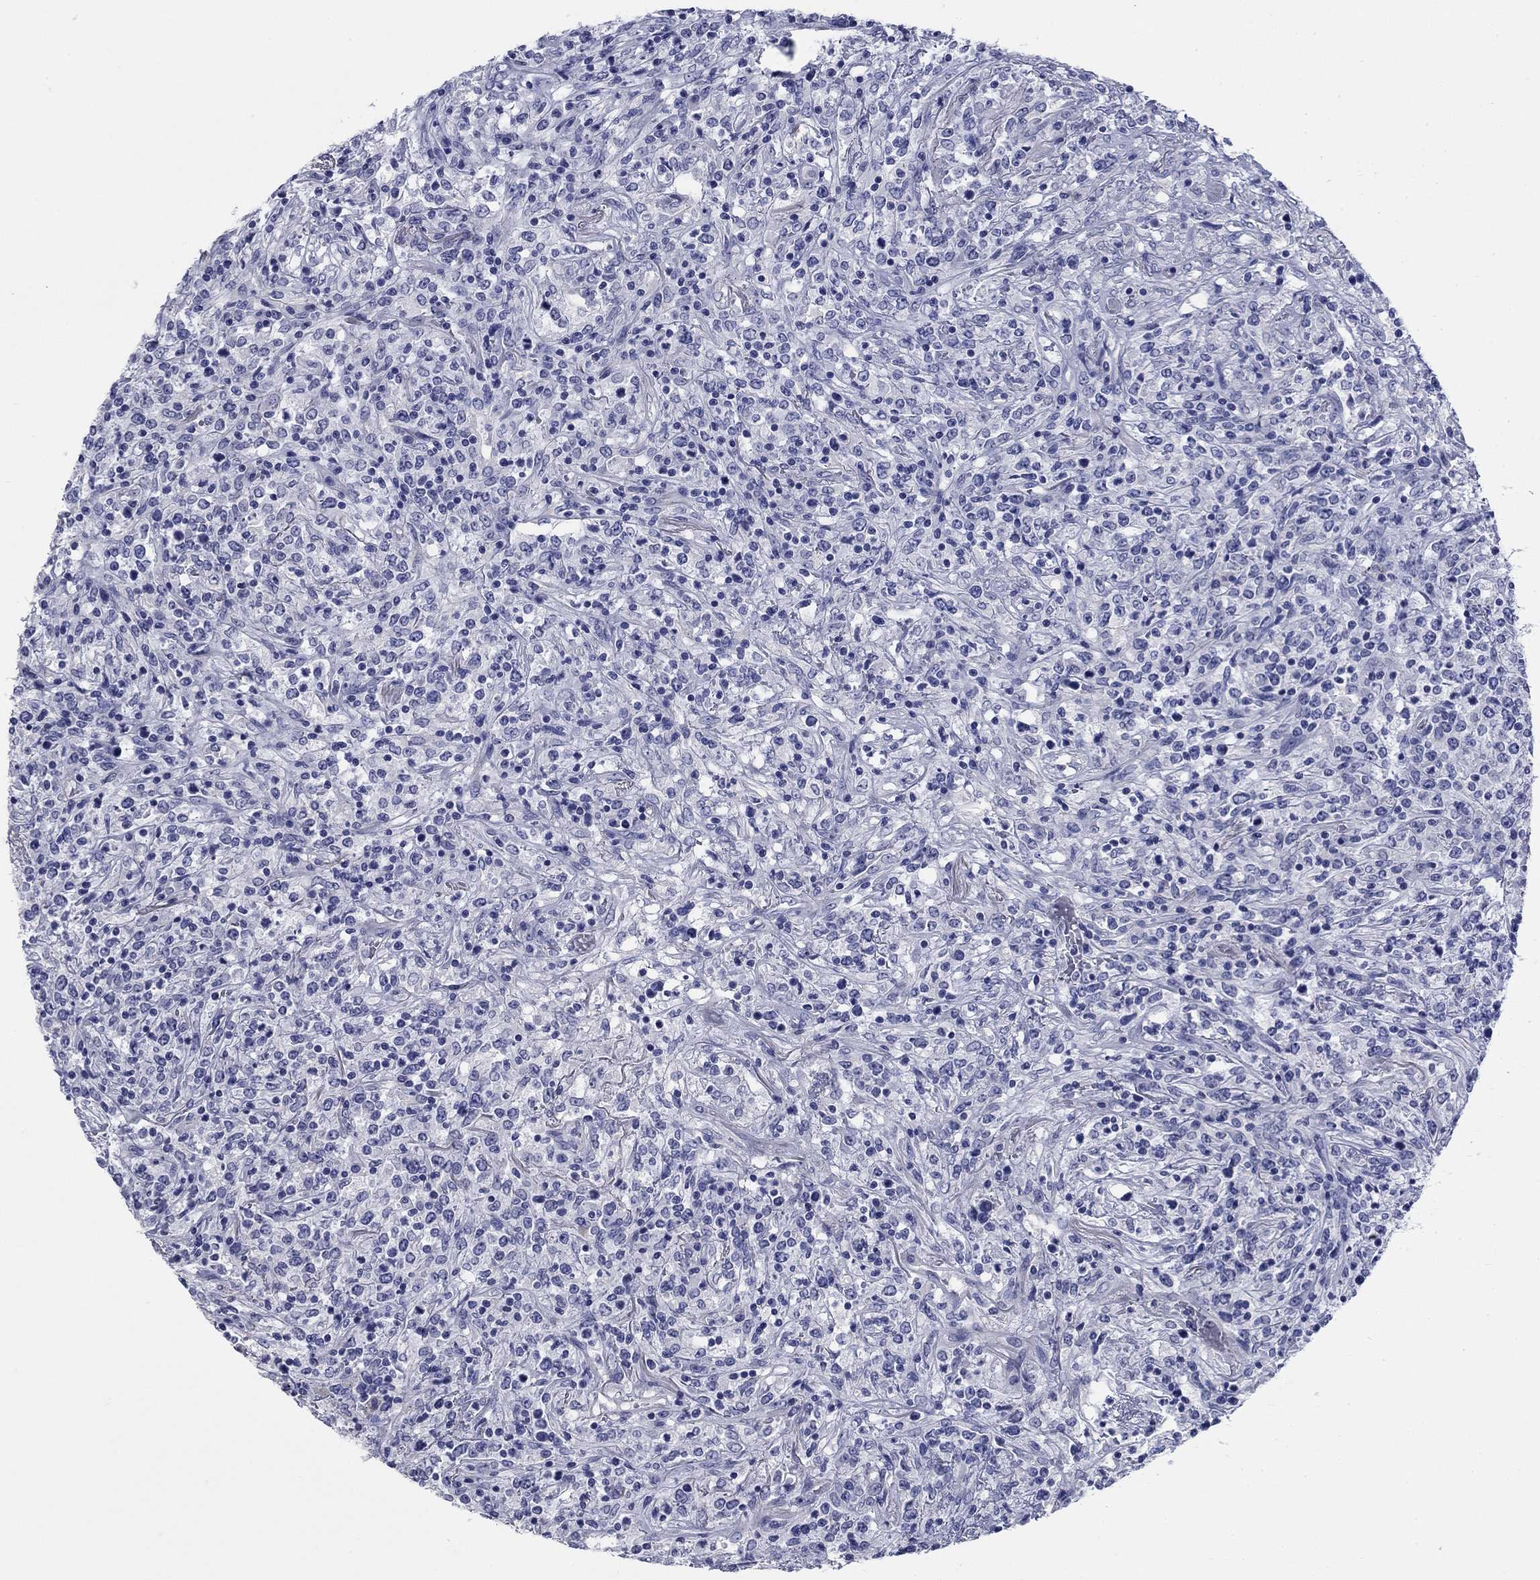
{"staining": {"intensity": "negative", "quantity": "none", "location": "none"}, "tissue": "lymphoma", "cell_type": "Tumor cells", "image_type": "cancer", "snomed": [{"axis": "morphology", "description": "Malignant lymphoma, non-Hodgkin's type, High grade"}, {"axis": "topography", "description": "Lung"}], "caption": "Histopathology image shows no significant protein positivity in tumor cells of high-grade malignant lymphoma, non-Hodgkin's type.", "gene": "PRKCG", "patient": {"sex": "male", "age": 79}}